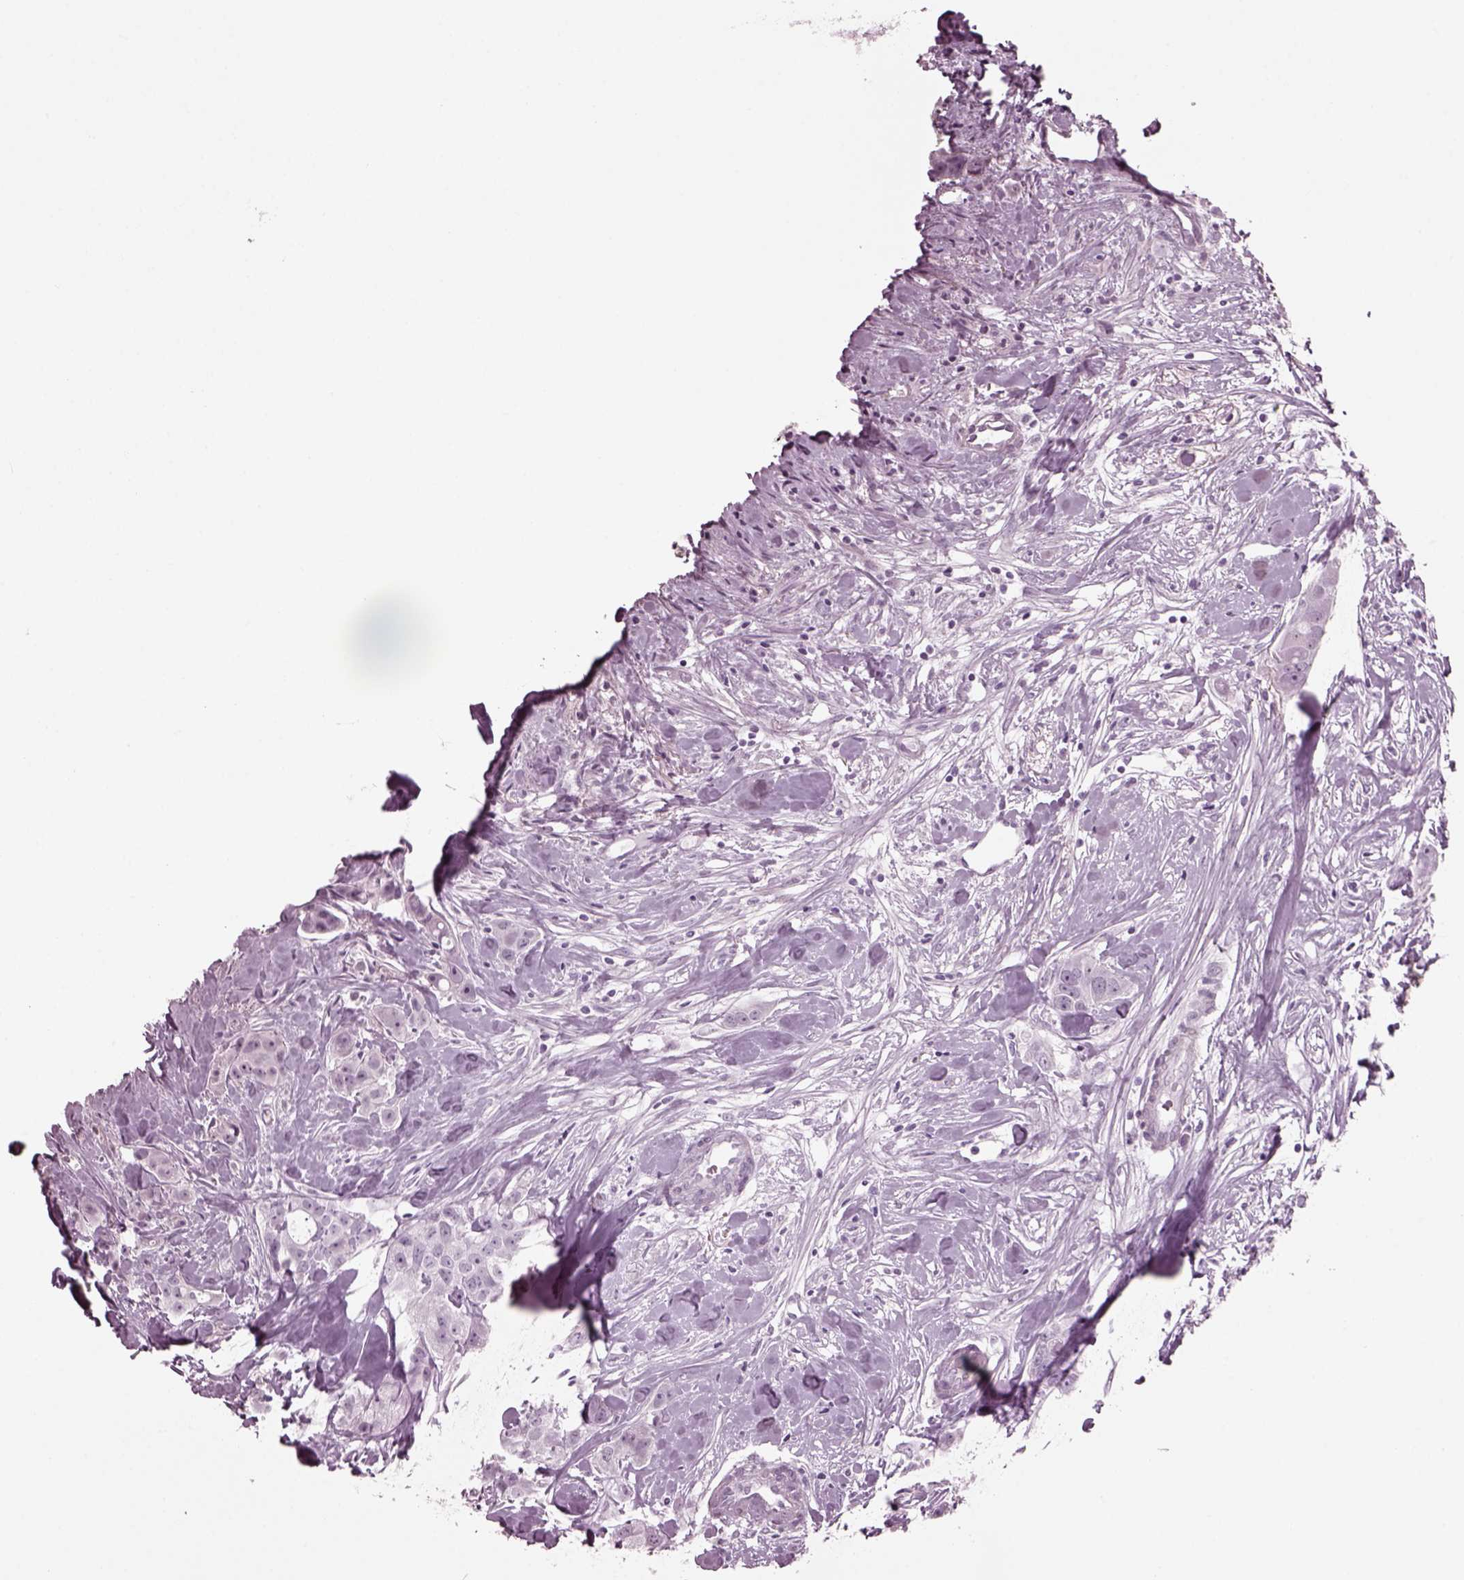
{"staining": {"intensity": "negative", "quantity": "none", "location": "none"}, "tissue": "breast cancer", "cell_type": "Tumor cells", "image_type": "cancer", "snomed": [{"axis": "morphology", "description": "Duct carcinoma"}, {"axis": "topography", "description": "Breast"}], "caption": "Breast intraductal carcinoma stained for a protein using IHC exhibits no positivity tumor cells.", "gene": "TPPP2", "patient": {"sex": "female", "age": 43}}